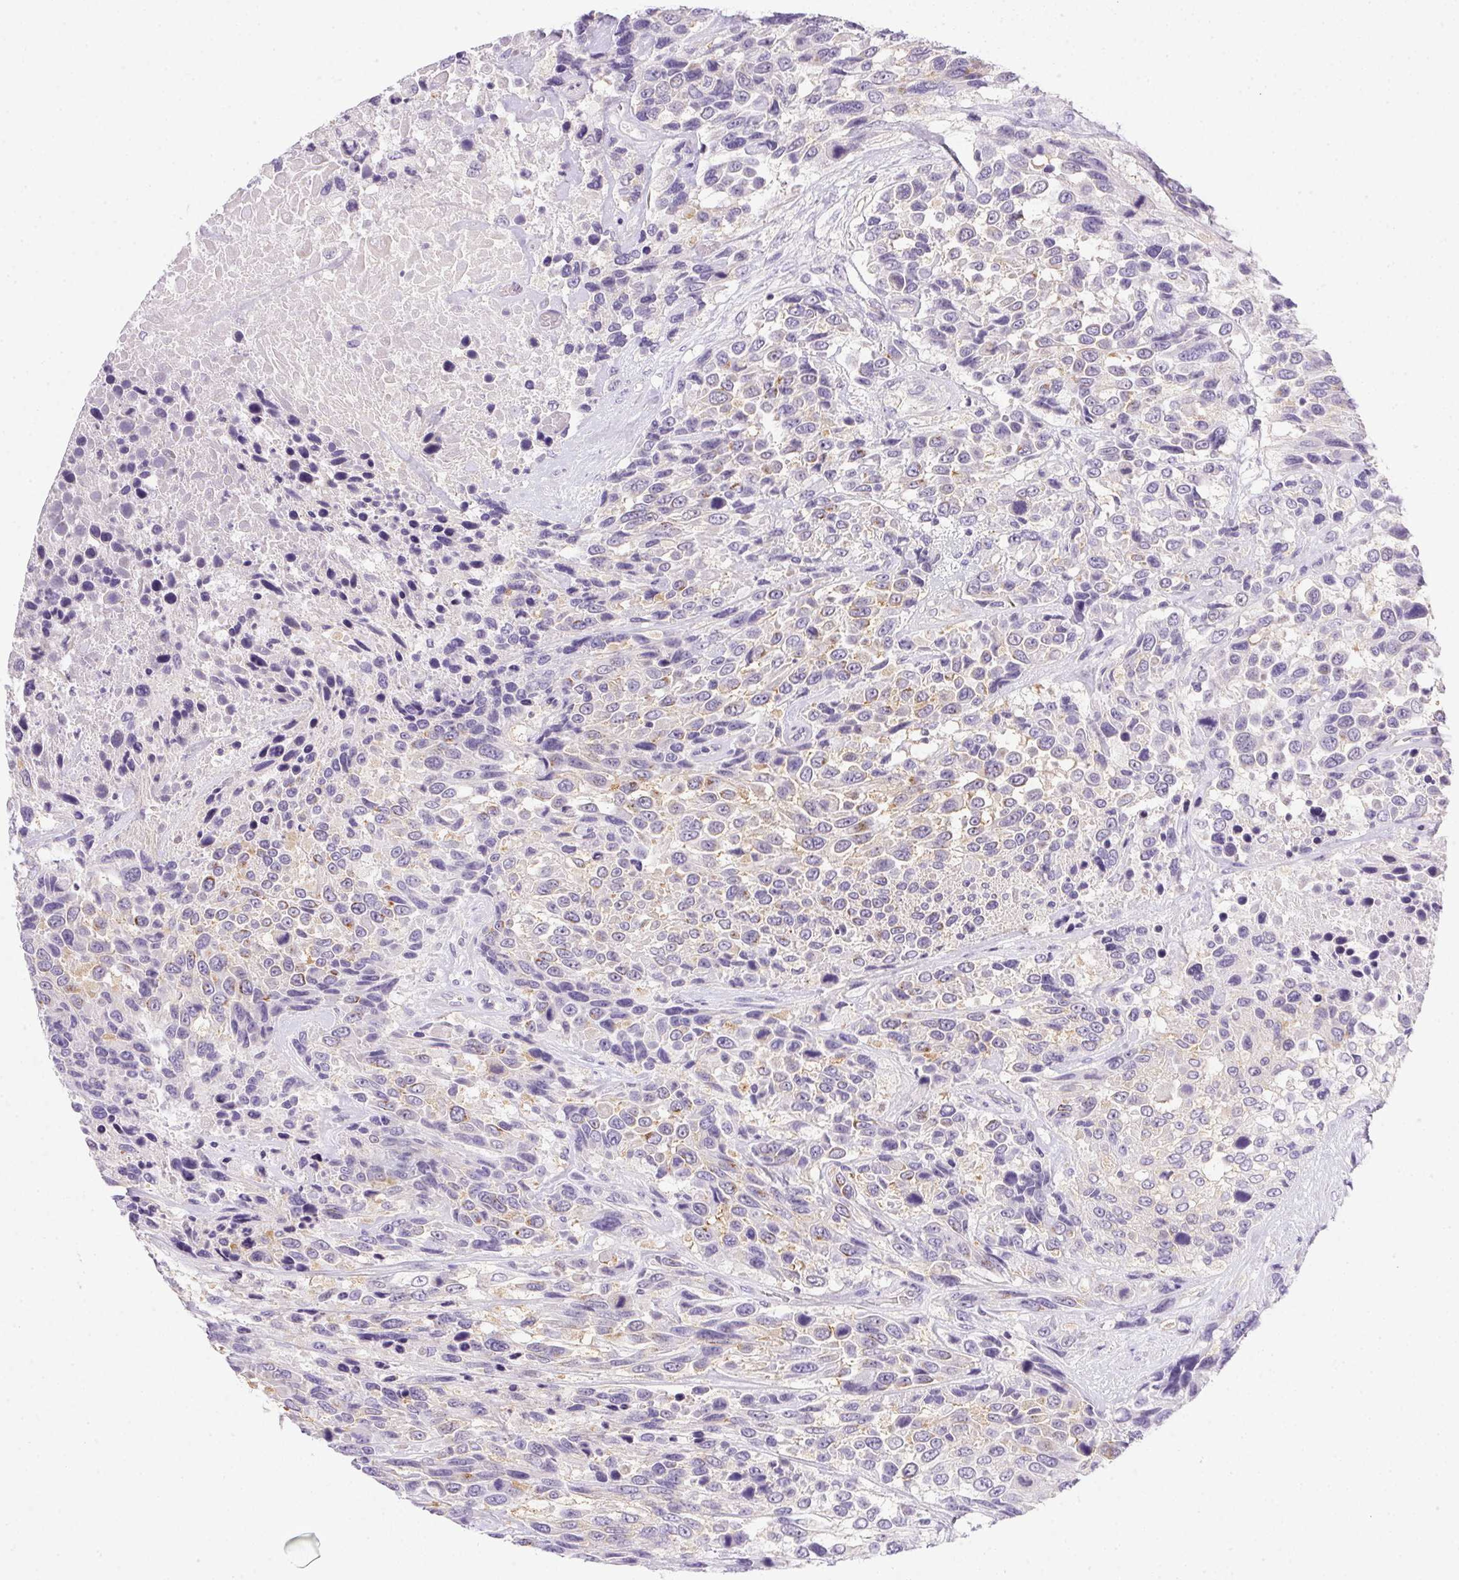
{"staining": {"intensity": "weak", "quantity": "<25%", "location": "cytoplasmic/membranous"}, "tissue": "urothelial cancer", "cell_type": "Tumor cells", "image_type": "cancer", "snomed": [{"axis": "morphology", "description": "Urothelial carcinoma, High grade"}, {"axis": "topography", "description": "Urinary bladder"}], "caption": "An immunohistochemistry histopathology image of high-grade urothelial carcinoma is shown. There is no staining in tumor cells of high-grade urothelial carcinoma.", "gene": "SLC17A7", "patient": {"sex": "female", "age": 70}}